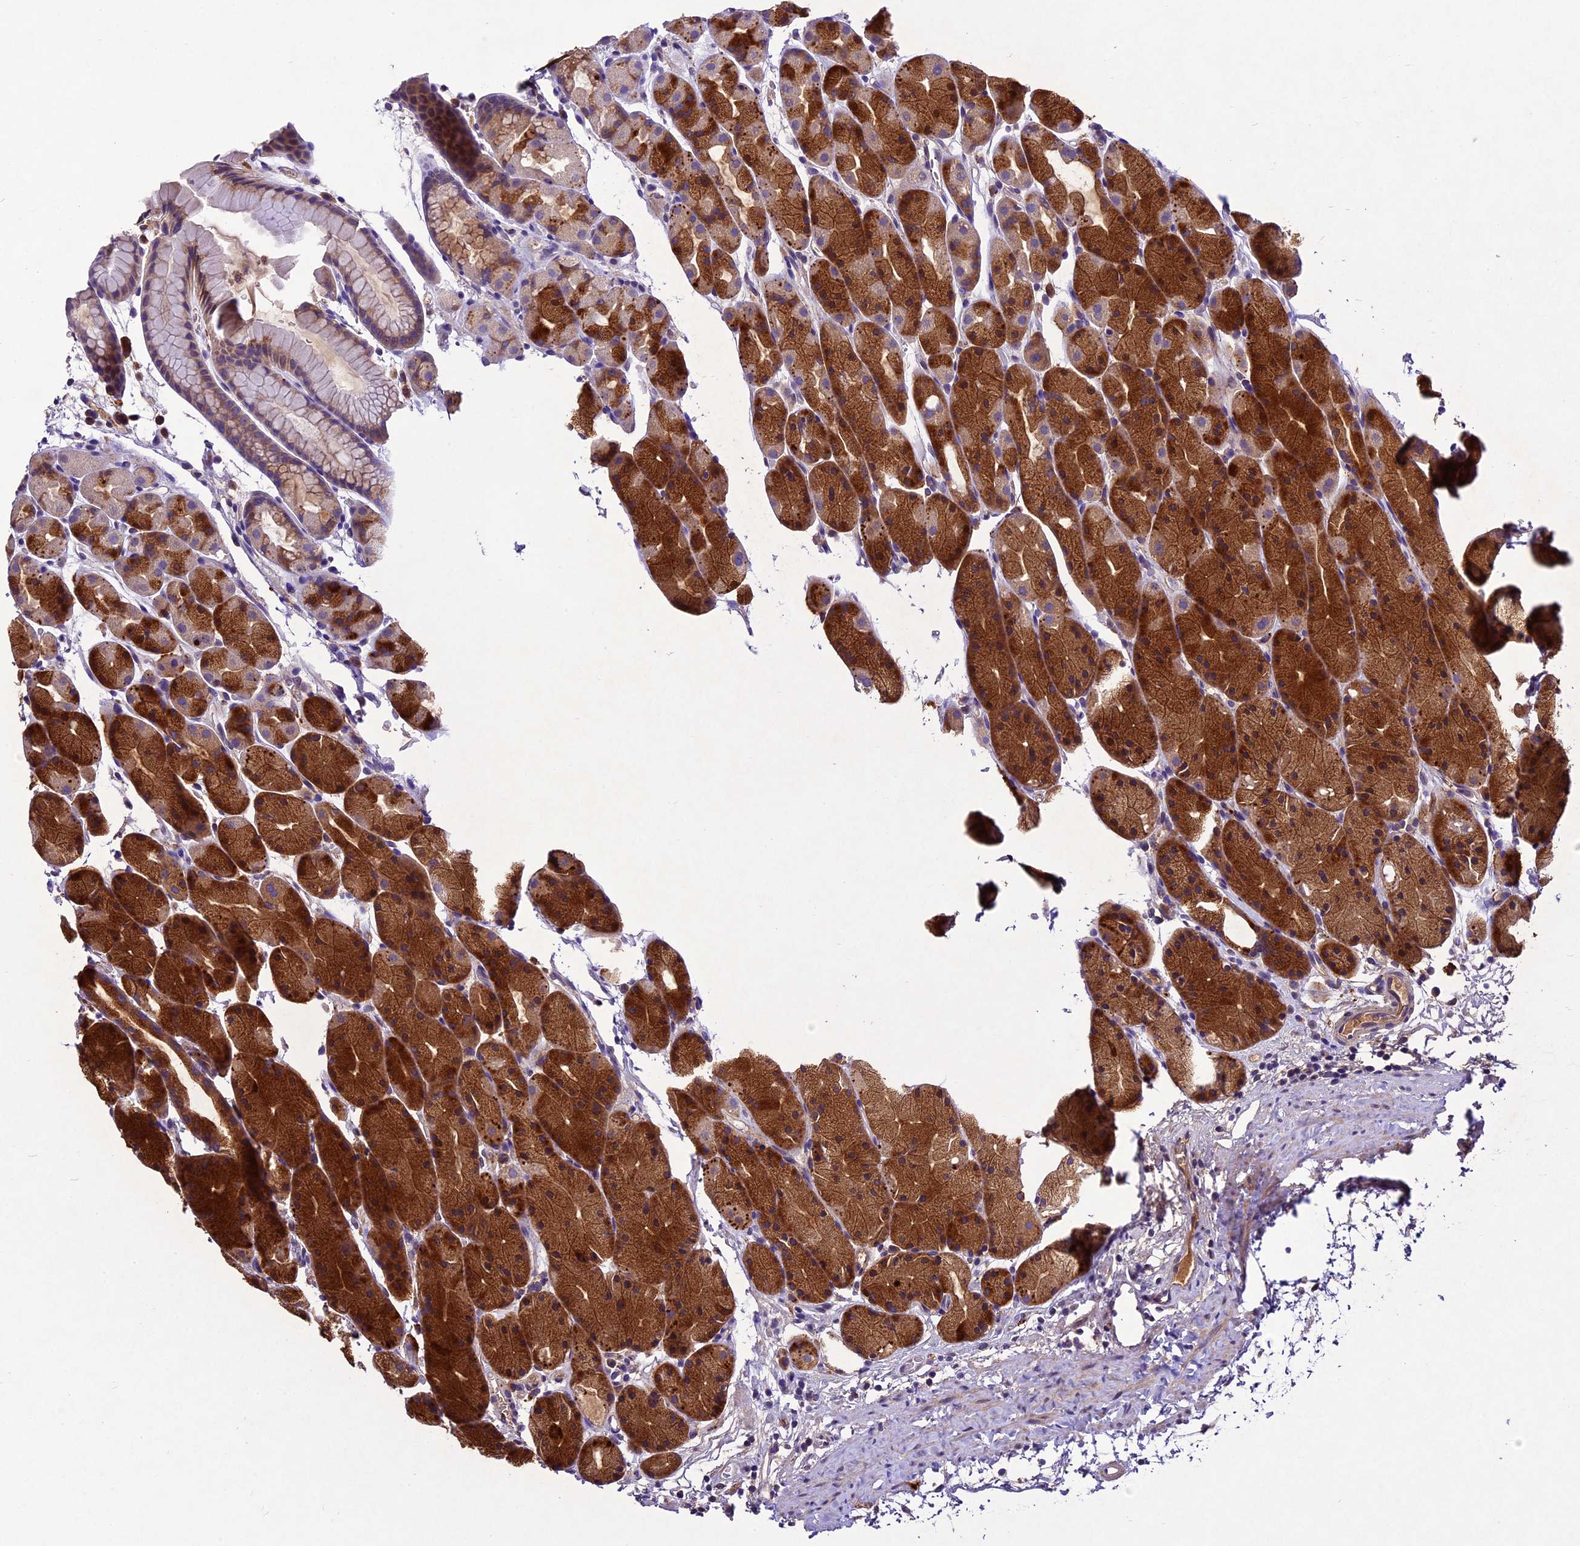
{"staining": {"intensity": "strong", "quantity": "25%-75%", "location": "cytoplasmic/membranous"}, "tissue": "stomach", "cell_type": "Glandular cells", "image_type": "normal", "snomed": [{"axis": "morphology", "description": "Normal tissue, NOS"}, {"axis": "topography", "description": "Stomach, upper"}, {"axis": "topography", "description": "Stomach"}], "caption": "Protein analysis of unremarkable stomach demonstrates strong cytoplasmic/membranous expression in approximately 25%-75% of glandular cells. (Brightfield microscopy of DAB IHC at high magnification).", "gene": "CILP2", "patient": {"sex": "male", "age": 47}}